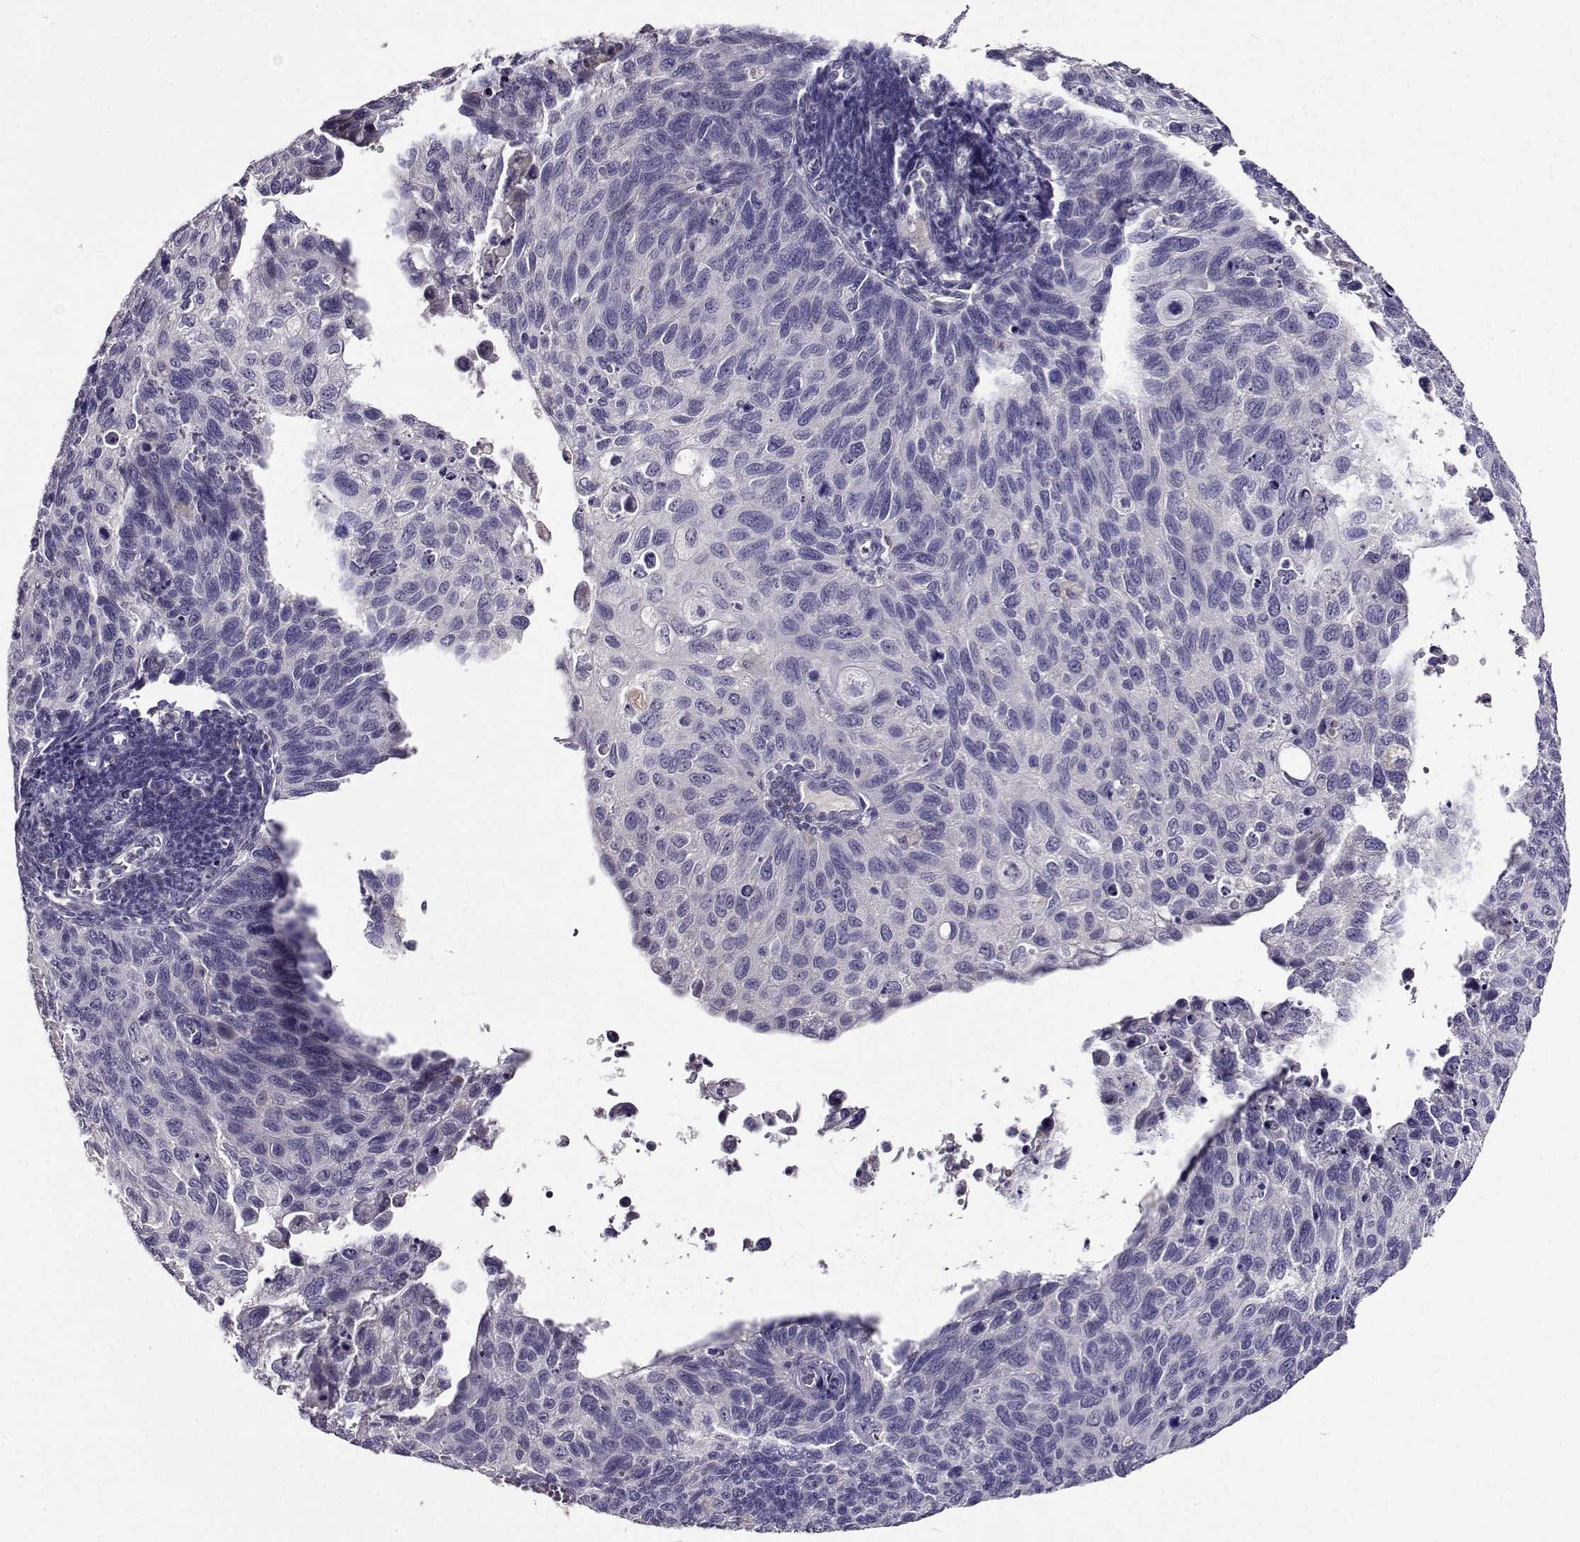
{"staining": {"intensity": "negative", "quantity": "none", "location": "none"}, "tissue": "cervical cancer", "cell_type": "Tumor cells", "image_type": "cancer", "snomed": [{"axis": "morphology", "description": "Squamous cell carcinoma, NOS"}, {"axis": "topography", "description": "Cervix"}], "caption": "High magnification brightfield microscopy of cervical squamous cell carcinoma stained with DAB (3,3'-diaminobenzidine) (brown) and counterstained with hematoxylin (blue): tumor cells show no significant staining.", "gene": "PAEP", "patient": {"sex": "female", "age": 70}}